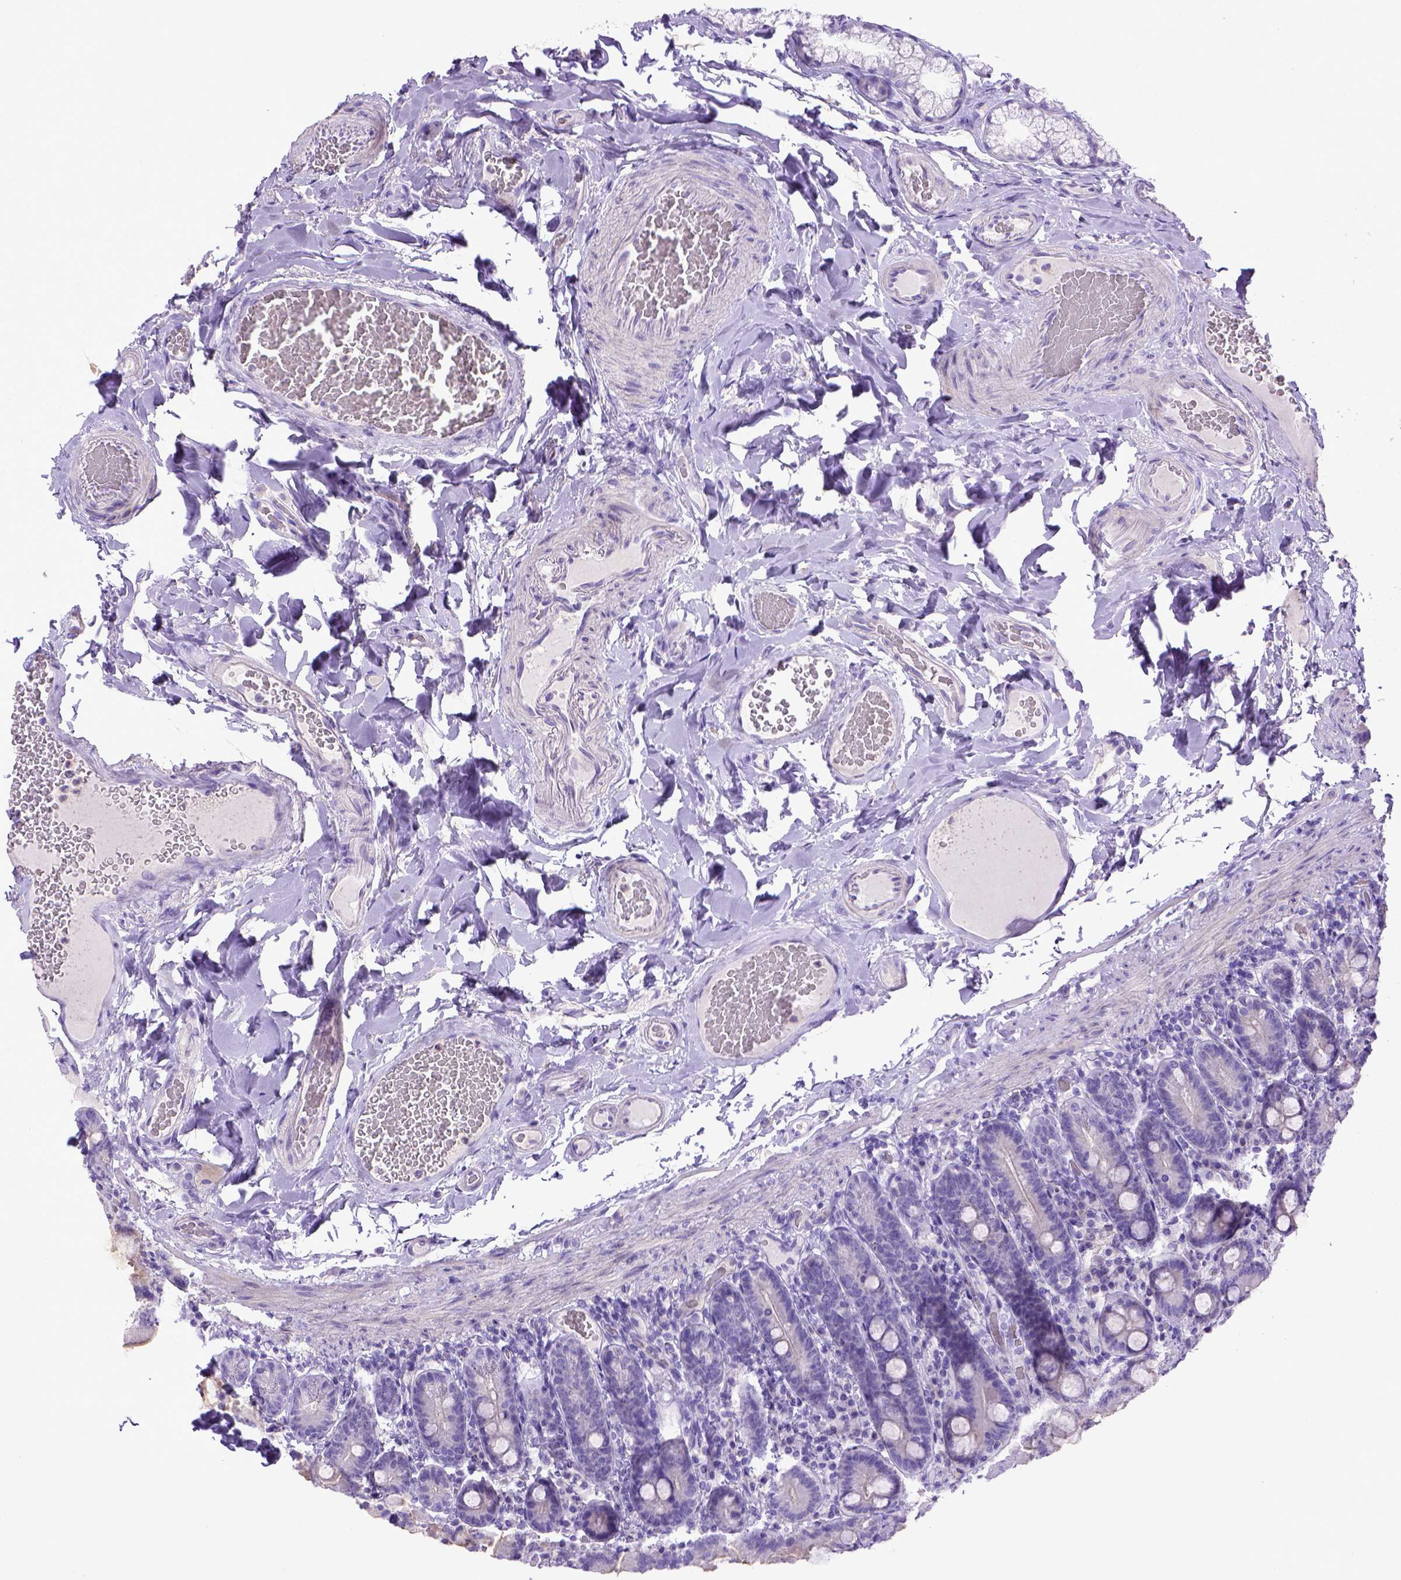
{"staining": {"intensity": "weak", "quantity": "25%-75%", "location": "cytoplasmic/membranous"}, "tissue": "duodenum", "cell_type": "Glandular cells", "image_type": "normal", "snomed": [{"axis": "morphology", "description": "Normal tissue, NOS"}, {"axis": "topography", "description": "Duodenum"}], "caption": "IHC image of benign duodenum: human duodenum stained using IHC displays low levels of weak protein expression localized specifically in the cytoplasmic/membranous of glandular cells, appearing as a cytoplasmic/membranous brown color.", "gene": "BAAT", "patient": {"sex": "female", "age": 62}}